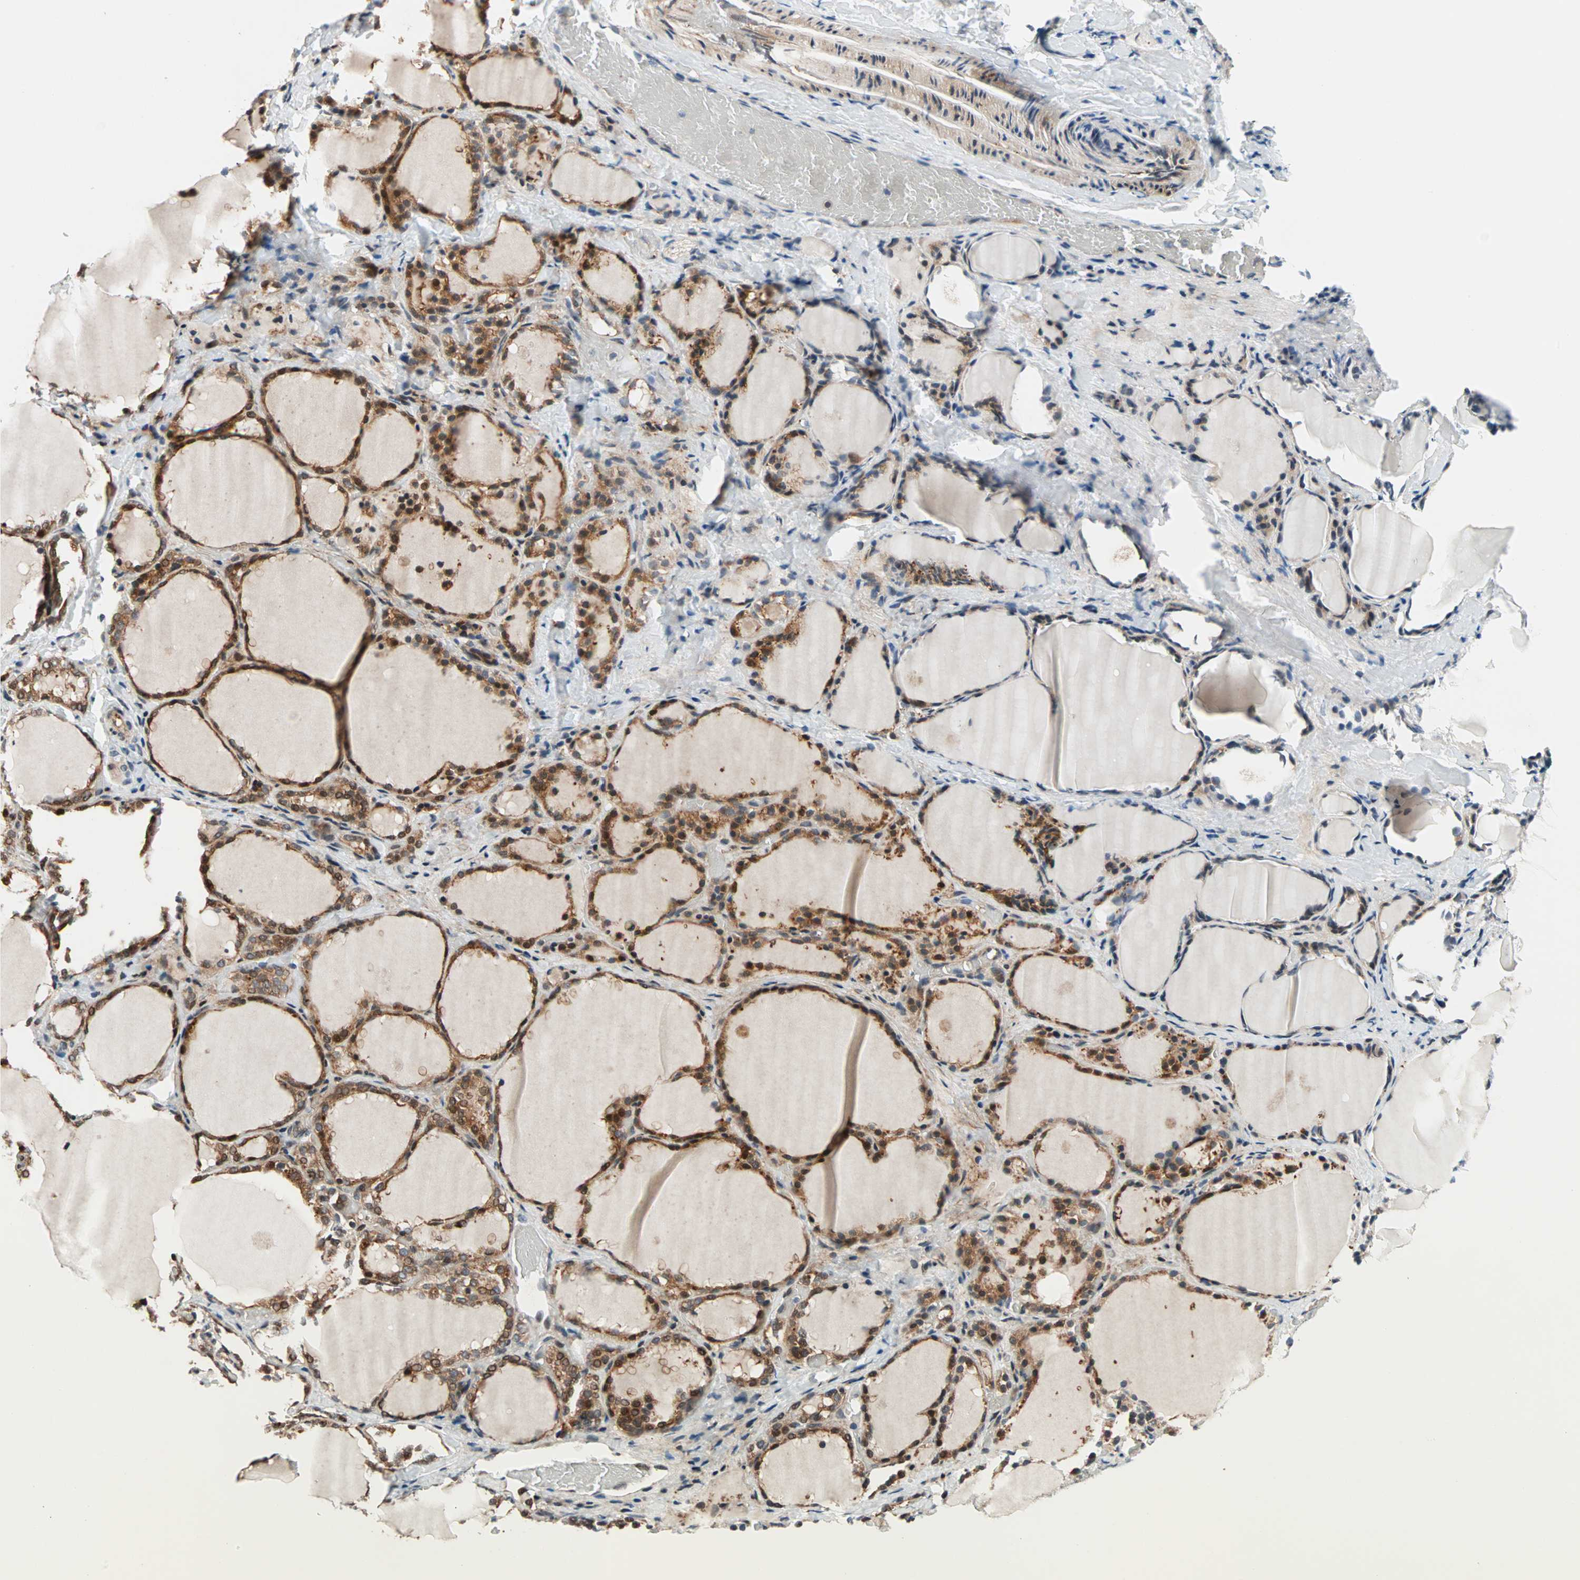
{"staining": {"intensity": "strong", "quantity": ">75%", "location": "cytoplasmic/membranous,nuclear"}, "tissue": "thyroid gland", "cell_type": "Glandular cells", "image_type": "normal", "snomed": [{"axis": "morphology", "description": "Normal tissue, NOS"}, {"axis": "morphology", "description": "Papillary adenocarcinoma, NOS"}, {"axis": "topography", "description": "Thyroid gland"}], "caption": "Glandular cells show strong cytoplasmic/membranous,nuclear positivity in about >75% of cells in normal thyroid gland. (DAB (3,3'-diaminobenzidine) IHC, brown staining for protein, blue staining for nuclei).", "gene": "HECW1", "patient": {"sex": "female", "age": 30}}